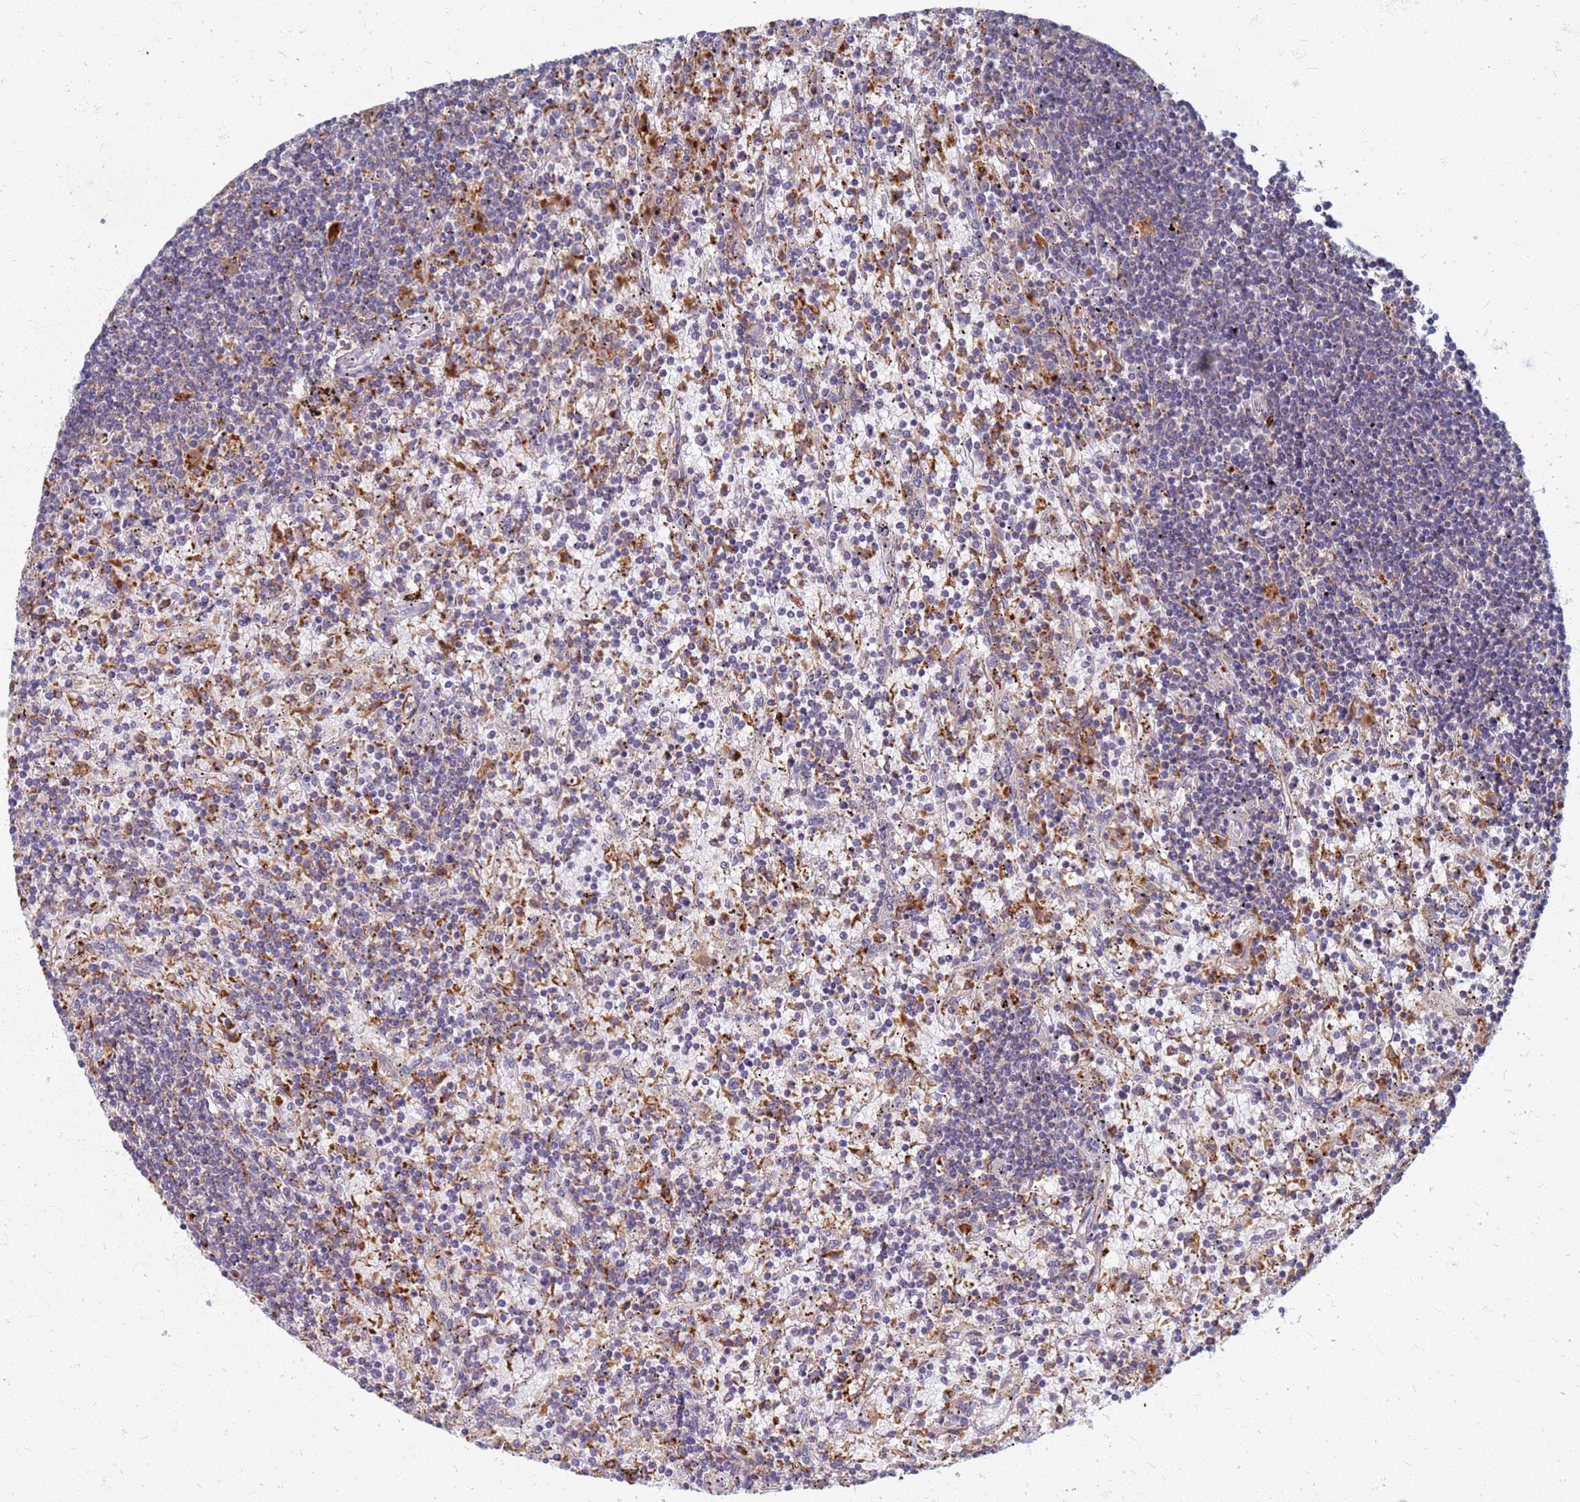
{"staining": {"intensity": "negative", "quantity": "none", "location": "none"}, "tissue": "lymphoma", "cell_type": "Tumor cells", "image_type": "cancer", "snomed": [{"axis": "morphology", "description": "Malignant lymphoma, non-Hodgkin's type, Low grade"}, {"axis": "topography", "description": "Spleen"}], "caption": "This is a photomicrograph of IHC staining of low-grade malignant lymphoma, non-Hodgkin's type, which shows no positivity in tumor cells.", "gene": "ATP6V1E1", "patient": {"sex": "male", "age": 76}}